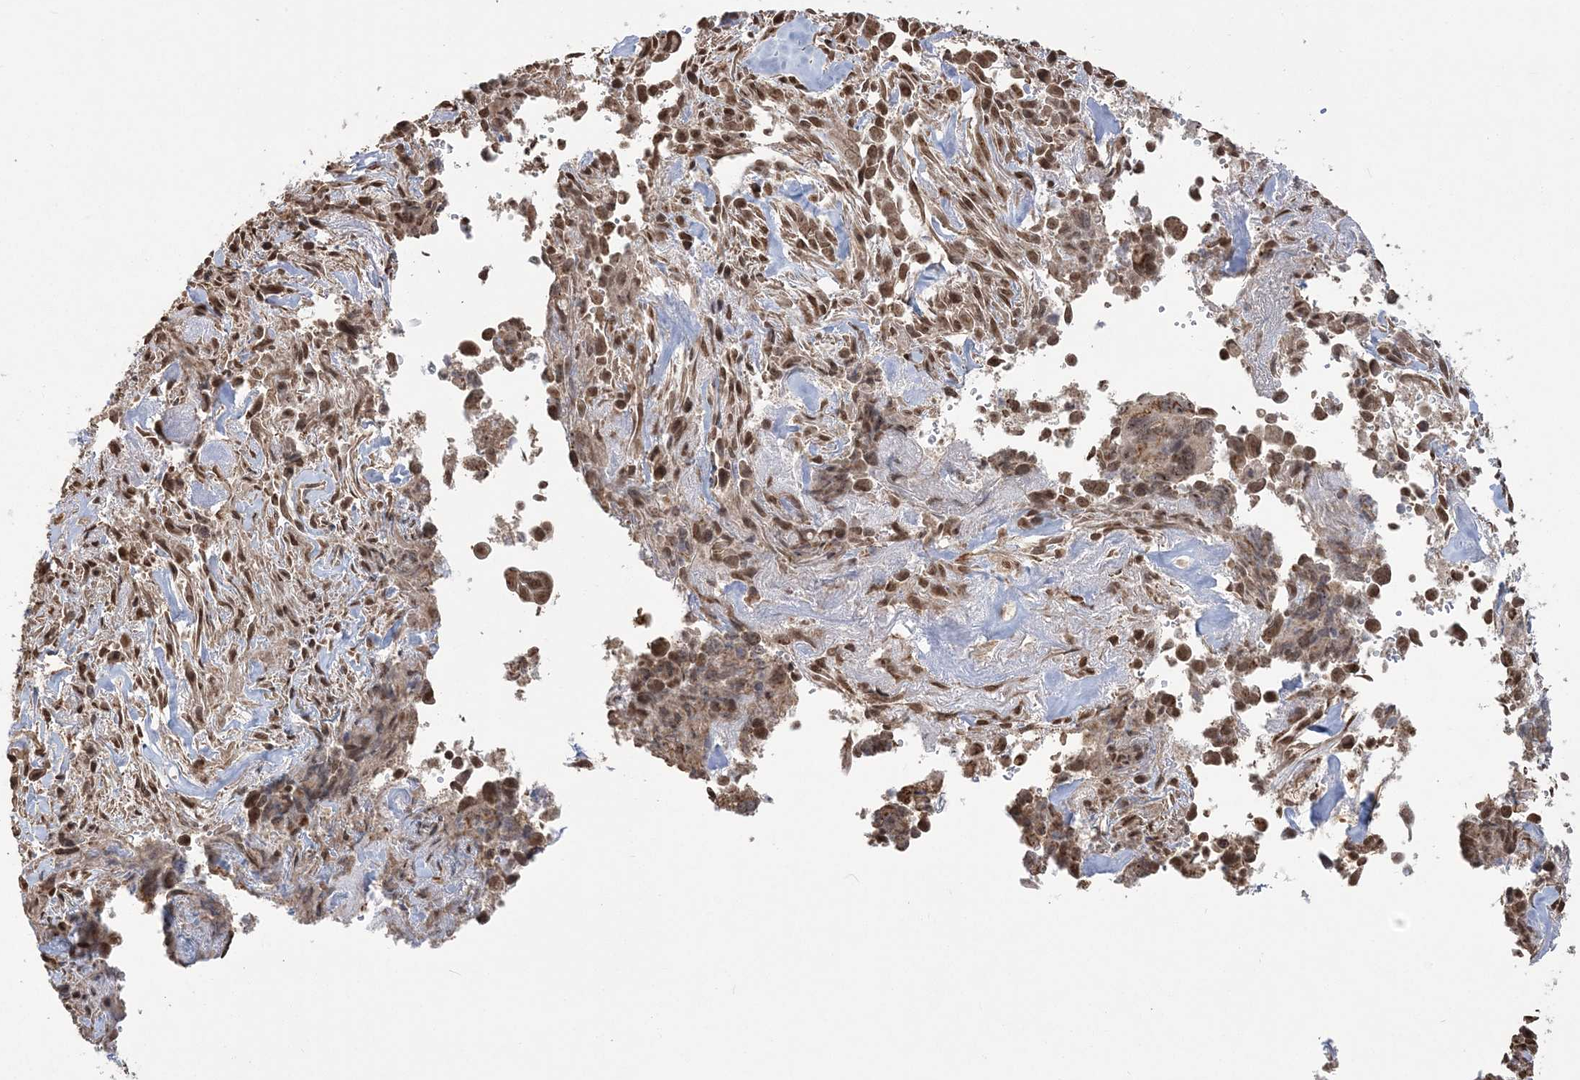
{"staining": {"intensity": "moderate", "quantity": ">75%", "location": "cytoplasmic/membranous,nuclear"}, "tissue": "liver cancer", "cell_type": "Tumor cells", "image_type": "cancer", "snomed": [{"axis": "morphology", "description": "Cholangiocarcinoma"}, {"axis": "topography", "description": "Liver"}], "caption": "Human cholangiocarcinoma (liver) stained with a protein marker exhibits moderate staining in tumor cells.", "gene": "ZNF839", "patient": {"sex": "female", "age": 79}}